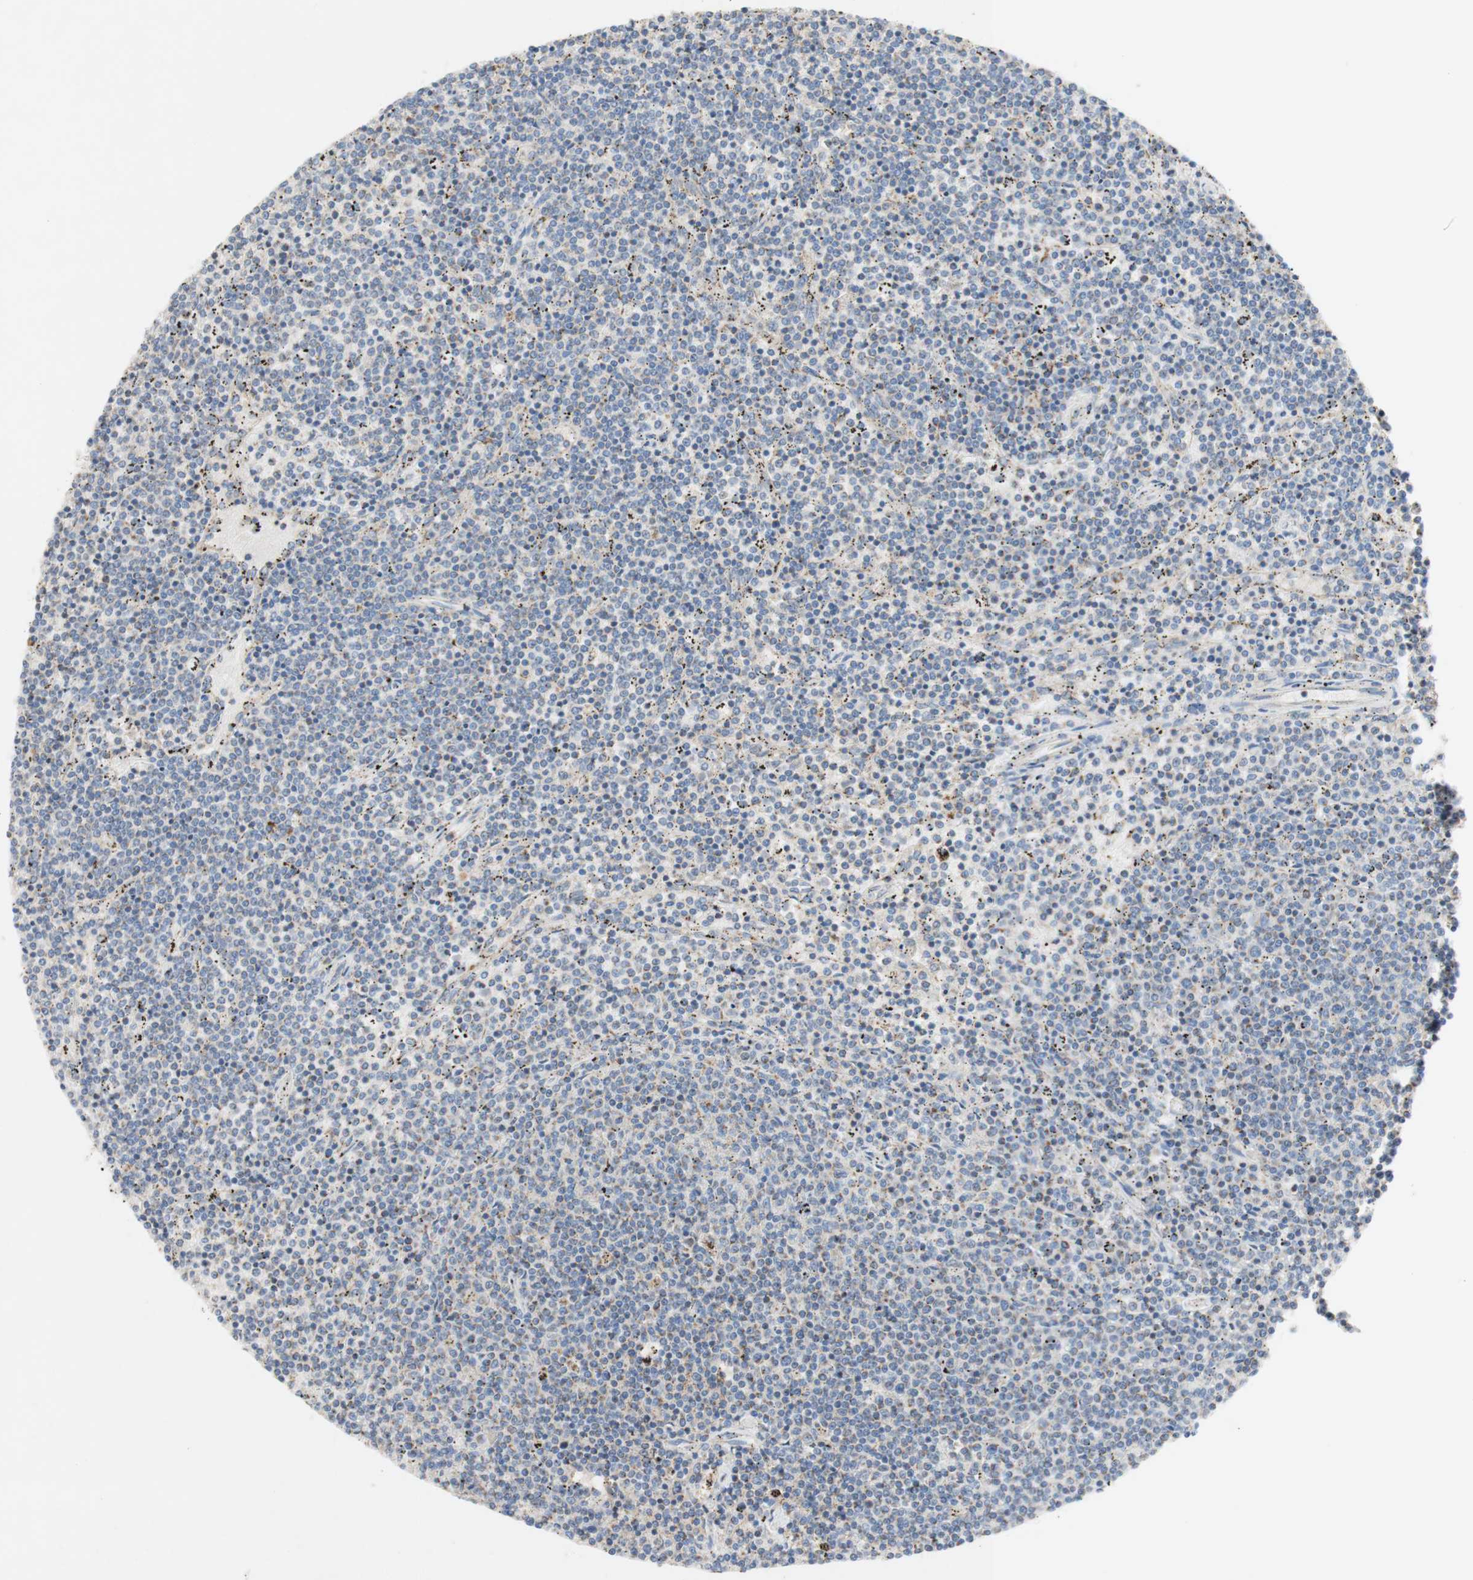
{"staining": {"intensity": "negative", "quantity": "none", "location": "none"}, "tissue": "lymphoma", "cell_type": "Tumor cells", "image_type": "cancer", "snomed": [{"axis": "morphology", "description": "Malignant lymphoma, non-Hodgkin's type, Low grade"}, {"axis": "topography", "description": "Spleen"}], "caption": "Protein analysis of lymphoma demonstrates no significant staining in tumor cells.", "gene": "SDHB", "patient": {"sex": "female", "age": 50}}